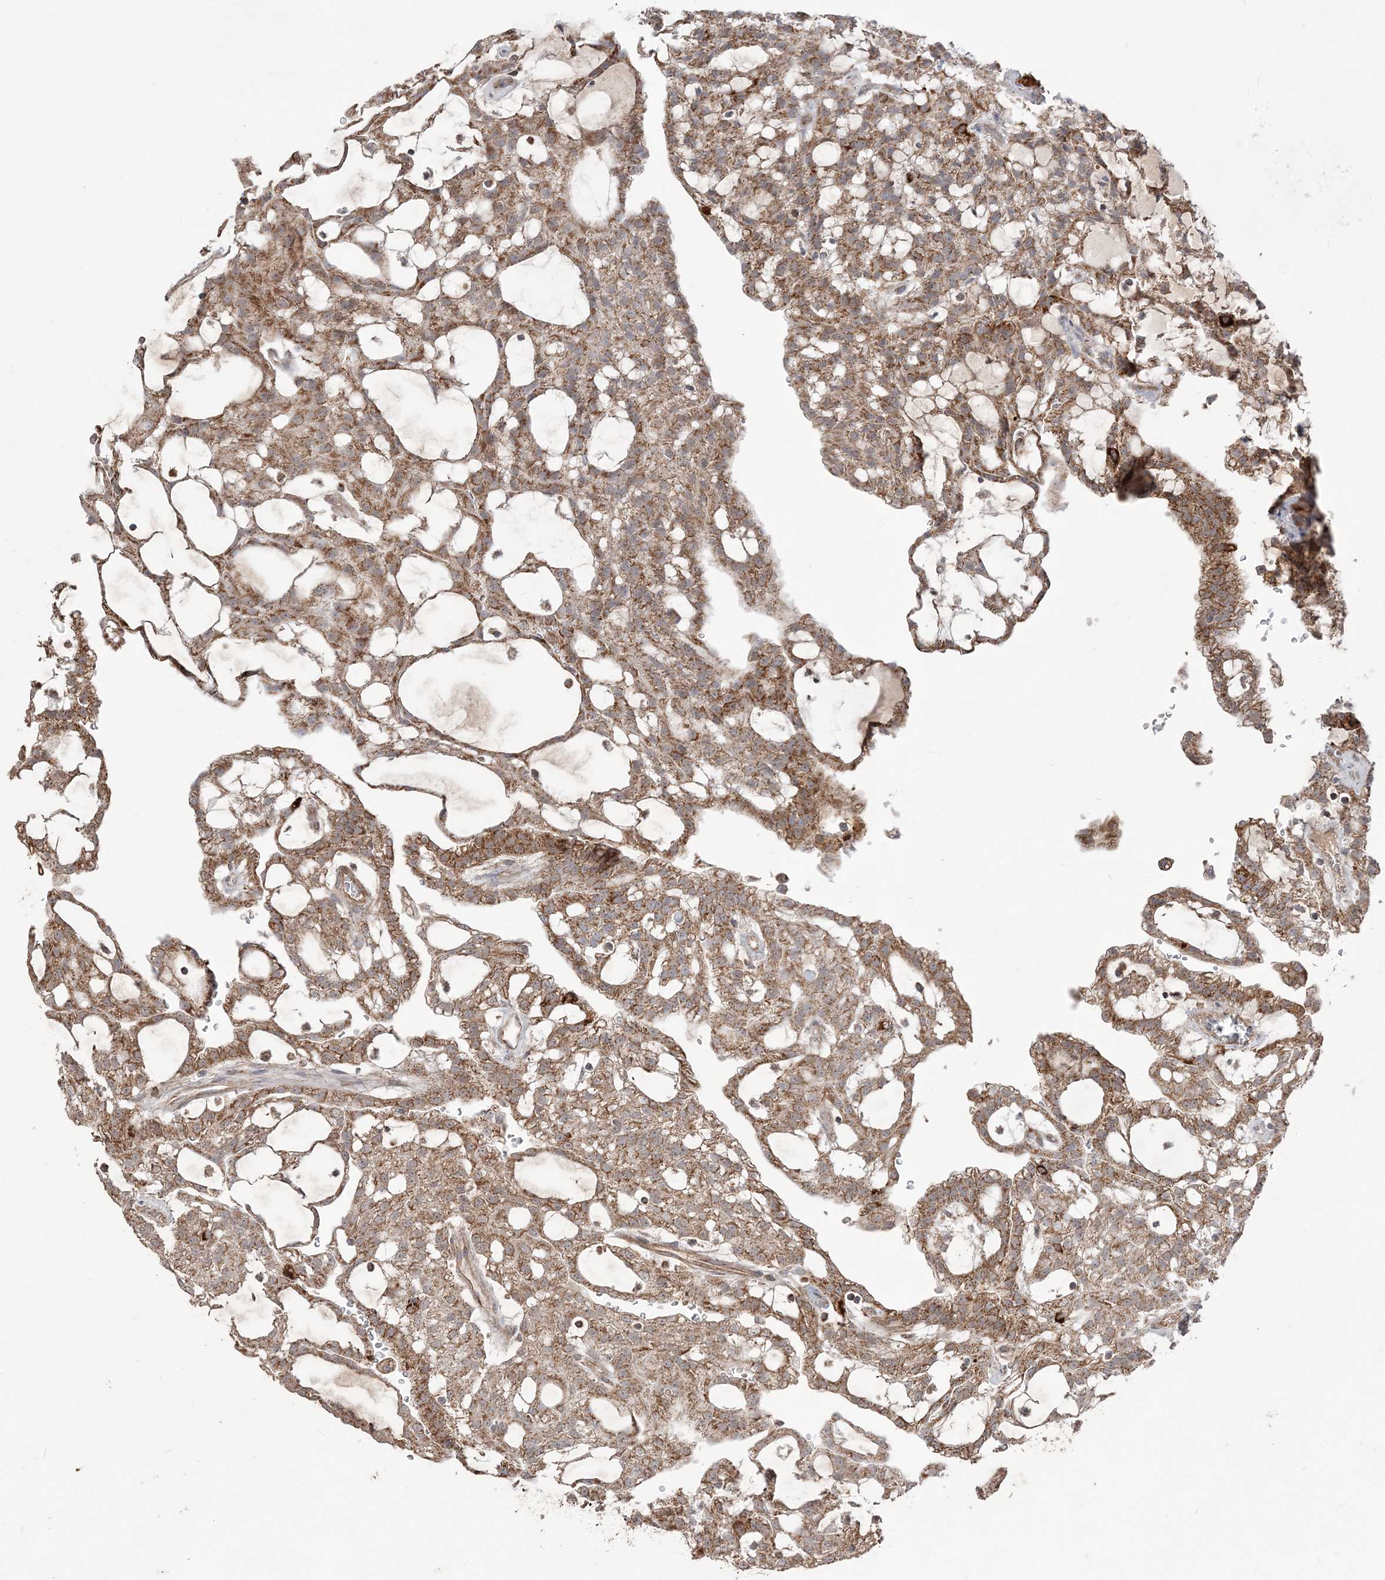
{"staining": {"intensity": "moderate", "quantity": ">75%", "location": "cytoplasmic/membranous"}, "tissue": "renal cancer", "cell_type": "Tumor cells", "image_type": "cancer", "snomed": [{"axis": "morphology", "description": "Adenocarcinoma, NOS"}, {"axis": "topography", "description": "Kidney"}], "caption": "This photomicrograph displays immunohistochemistry staining of adenocarcinoma (renal), with medium moderate cytoplasmic/membranous staining in approximately >75% of tumor cells.", "gene": "SCLT1", "patient": {"sex": "male", "age": 63}}